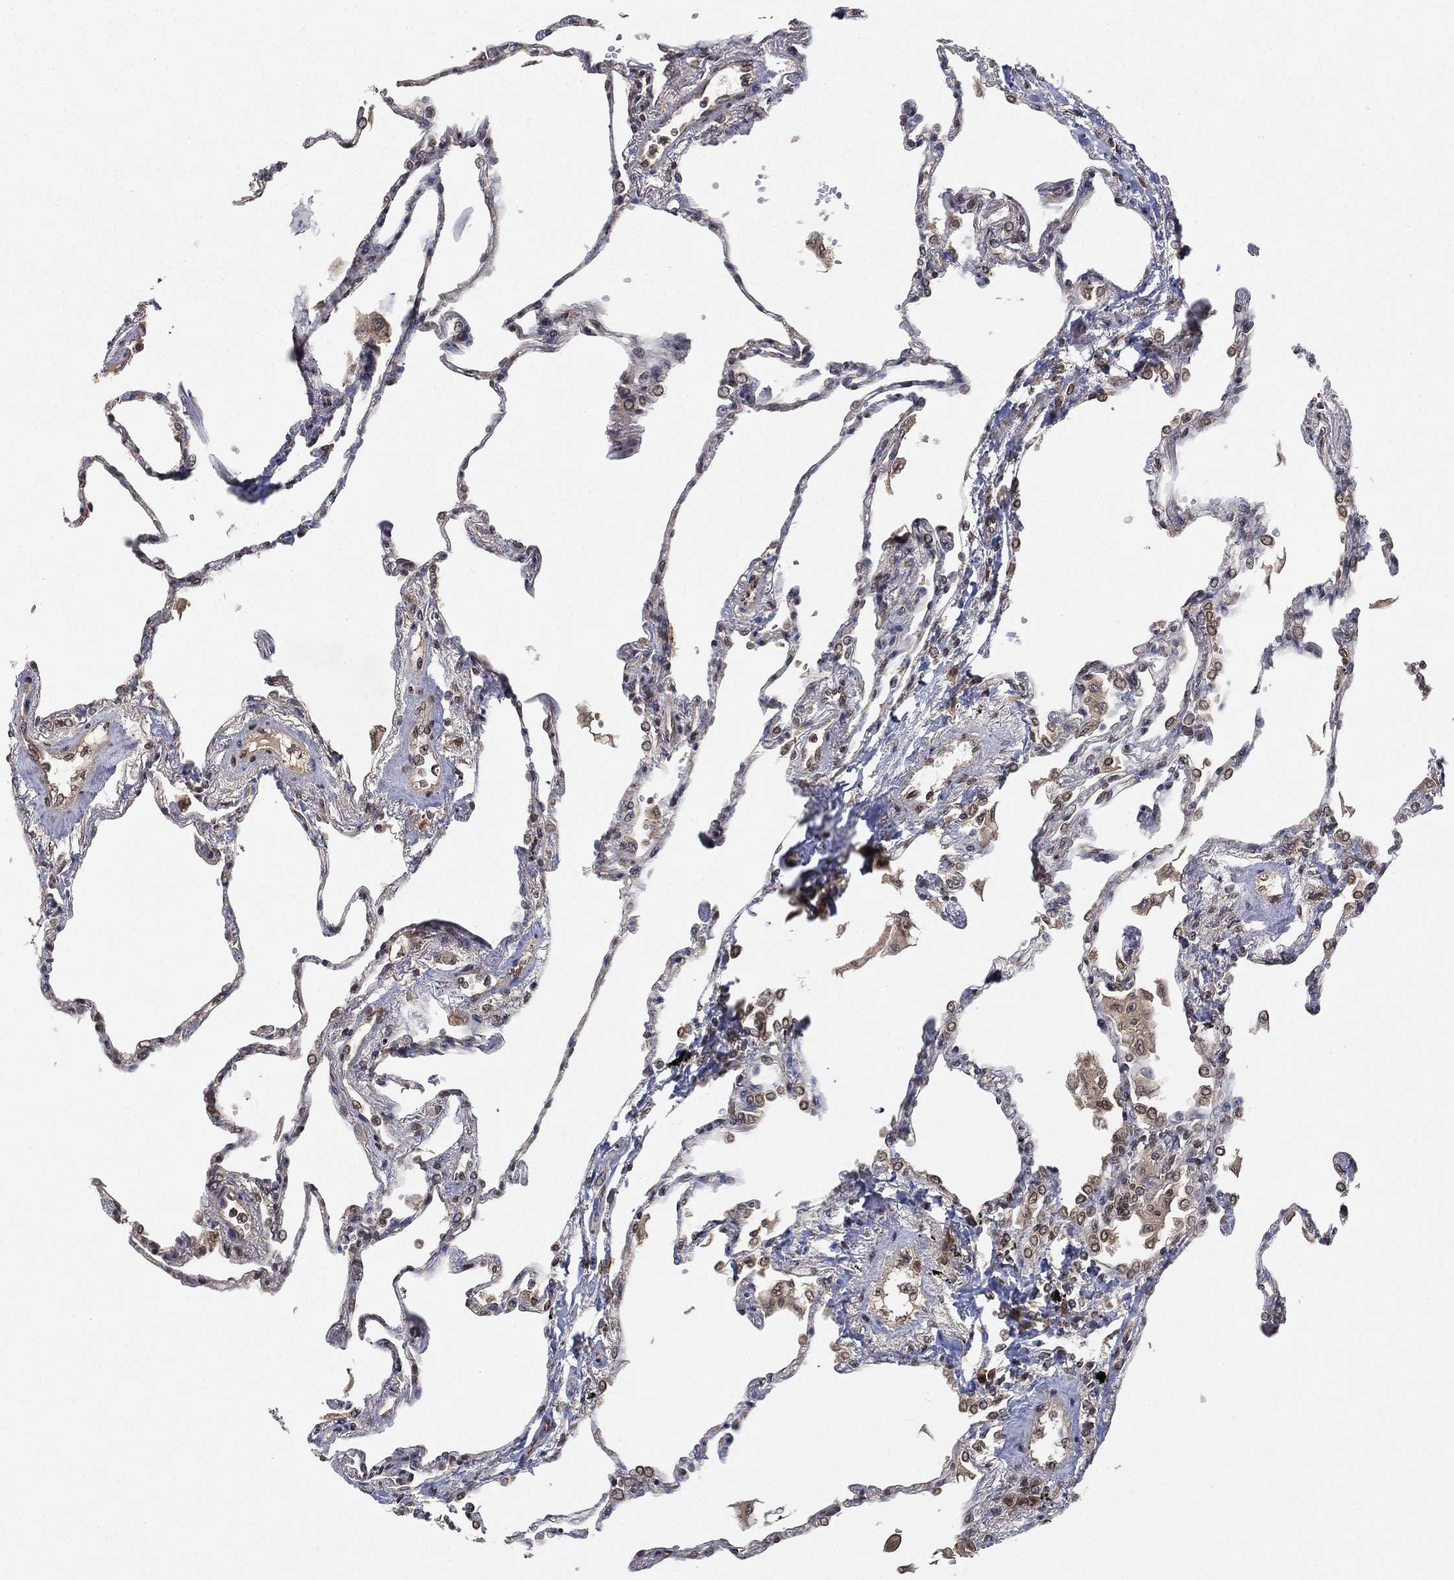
{"staining": {"intensity": "moderate", "quantity": ">75%", "location": "cytoplasmic/membranous,nuclear"}, "tissue": "lung", "cell_type": "Alveolar cells", "image_type": "normal", "snomed": [{"axis": "morphology", "description": "Normal tissue, NOS"}, {"axis": "topography", "description": "Lung"}], "caption": "Moderate cytoplasmic/membranous,nuclear expression for a protein is identified in about >75% of alveolar cells of benign lung using immunohistochemistry.", "gene": "UBA5", "patient": {"sex": "male", "age": 78}}